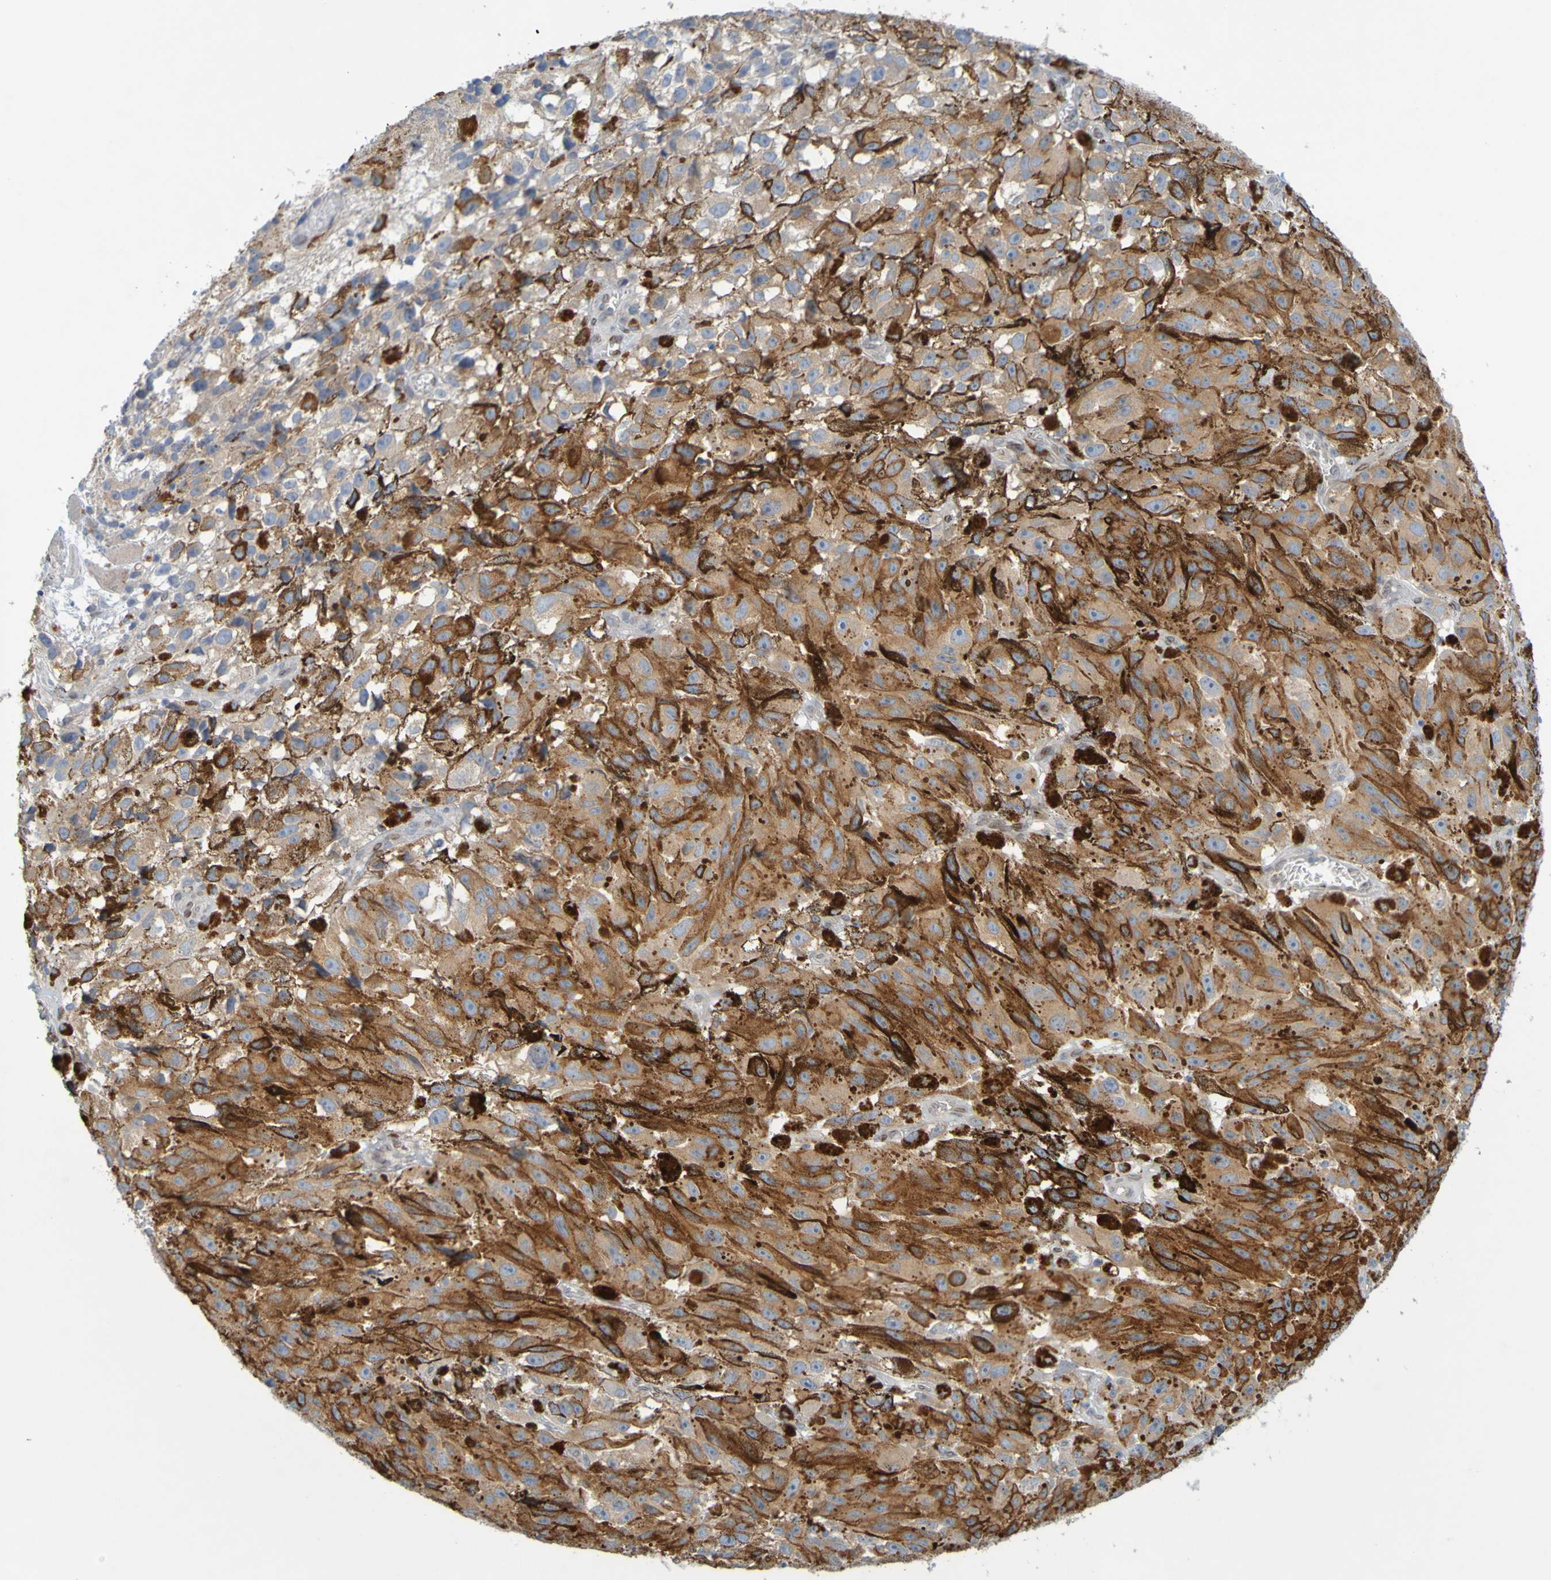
{"staining": {"intensity": "moderate", "quantity": ">75%", "location": "cytoplasmic/membranous"}, "tissue": "melanoma", "cell_type": "Tumor cells", "image_type": "cancer", "snomed": [{"axis": "morphology", "description": "Malignant melanoma, NOS"}, {"axis": "topography", "description": "Skin"}], "caption": "Immunohistochemistry (IHC) of melanoma exhibits medium levels of moderate cytoplasmic/membranous staining in approximately >75% of tumor cells.", "gene": "MAG", "patient": {"sex": "female", "age": 104}}